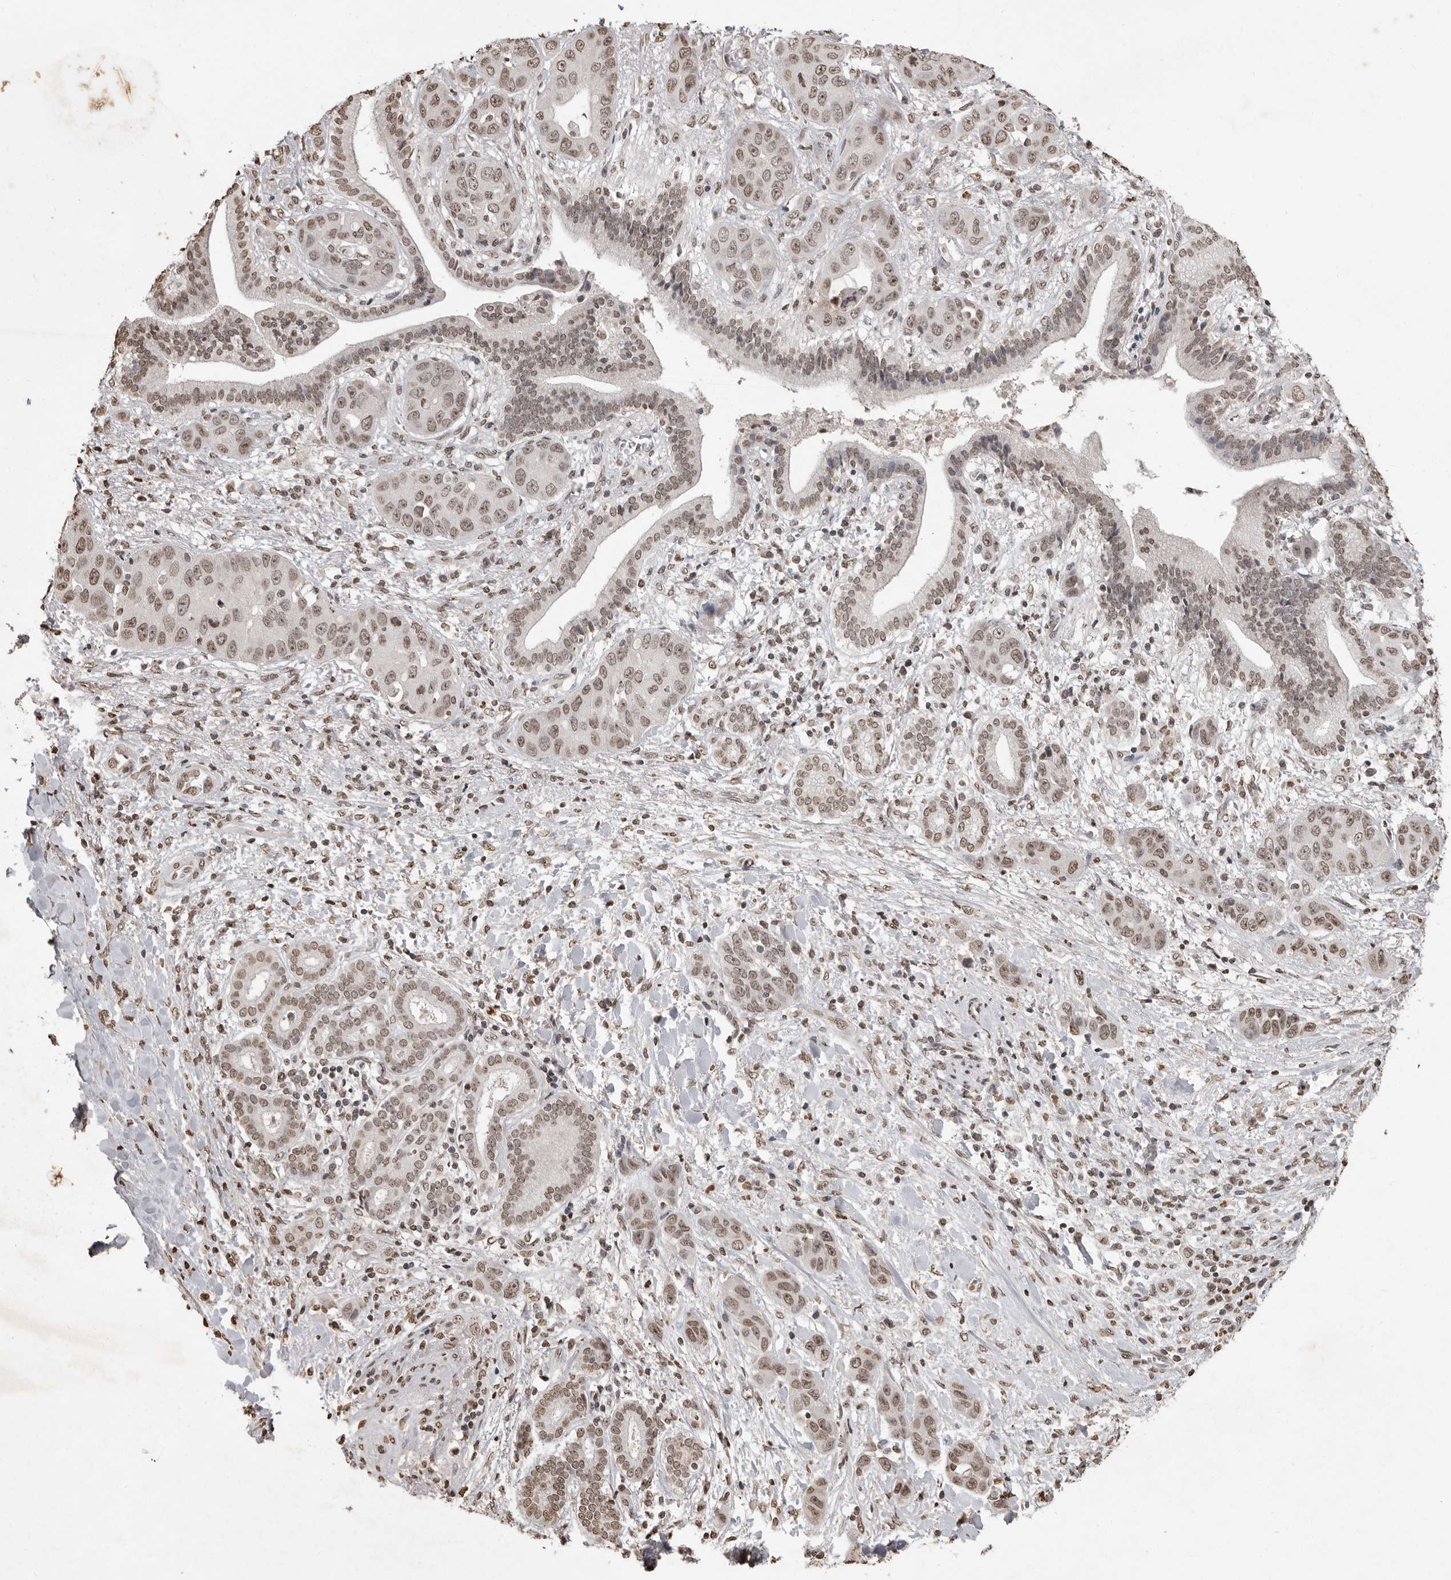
{"staining": {"intensity": "weak", "quantity": ">75%", "location": "nuclear"}, "tissue": "liver cancer", "cell_type": "Tumor cells", "image_type": "cancer", "snomed": [{"axis": "morphology", "description": "Cholangiocarcinoma"}, {"axis": "topography", "description": "Liver"}], "caption": "Immunohistochemical staining of human cholangiocarcinoma (liver) reveals low levels of weak nuclear protein expression in about >75% of tumor cells.", "gene": "WDR45", "patient": {"sex": "female", "age": 52}}